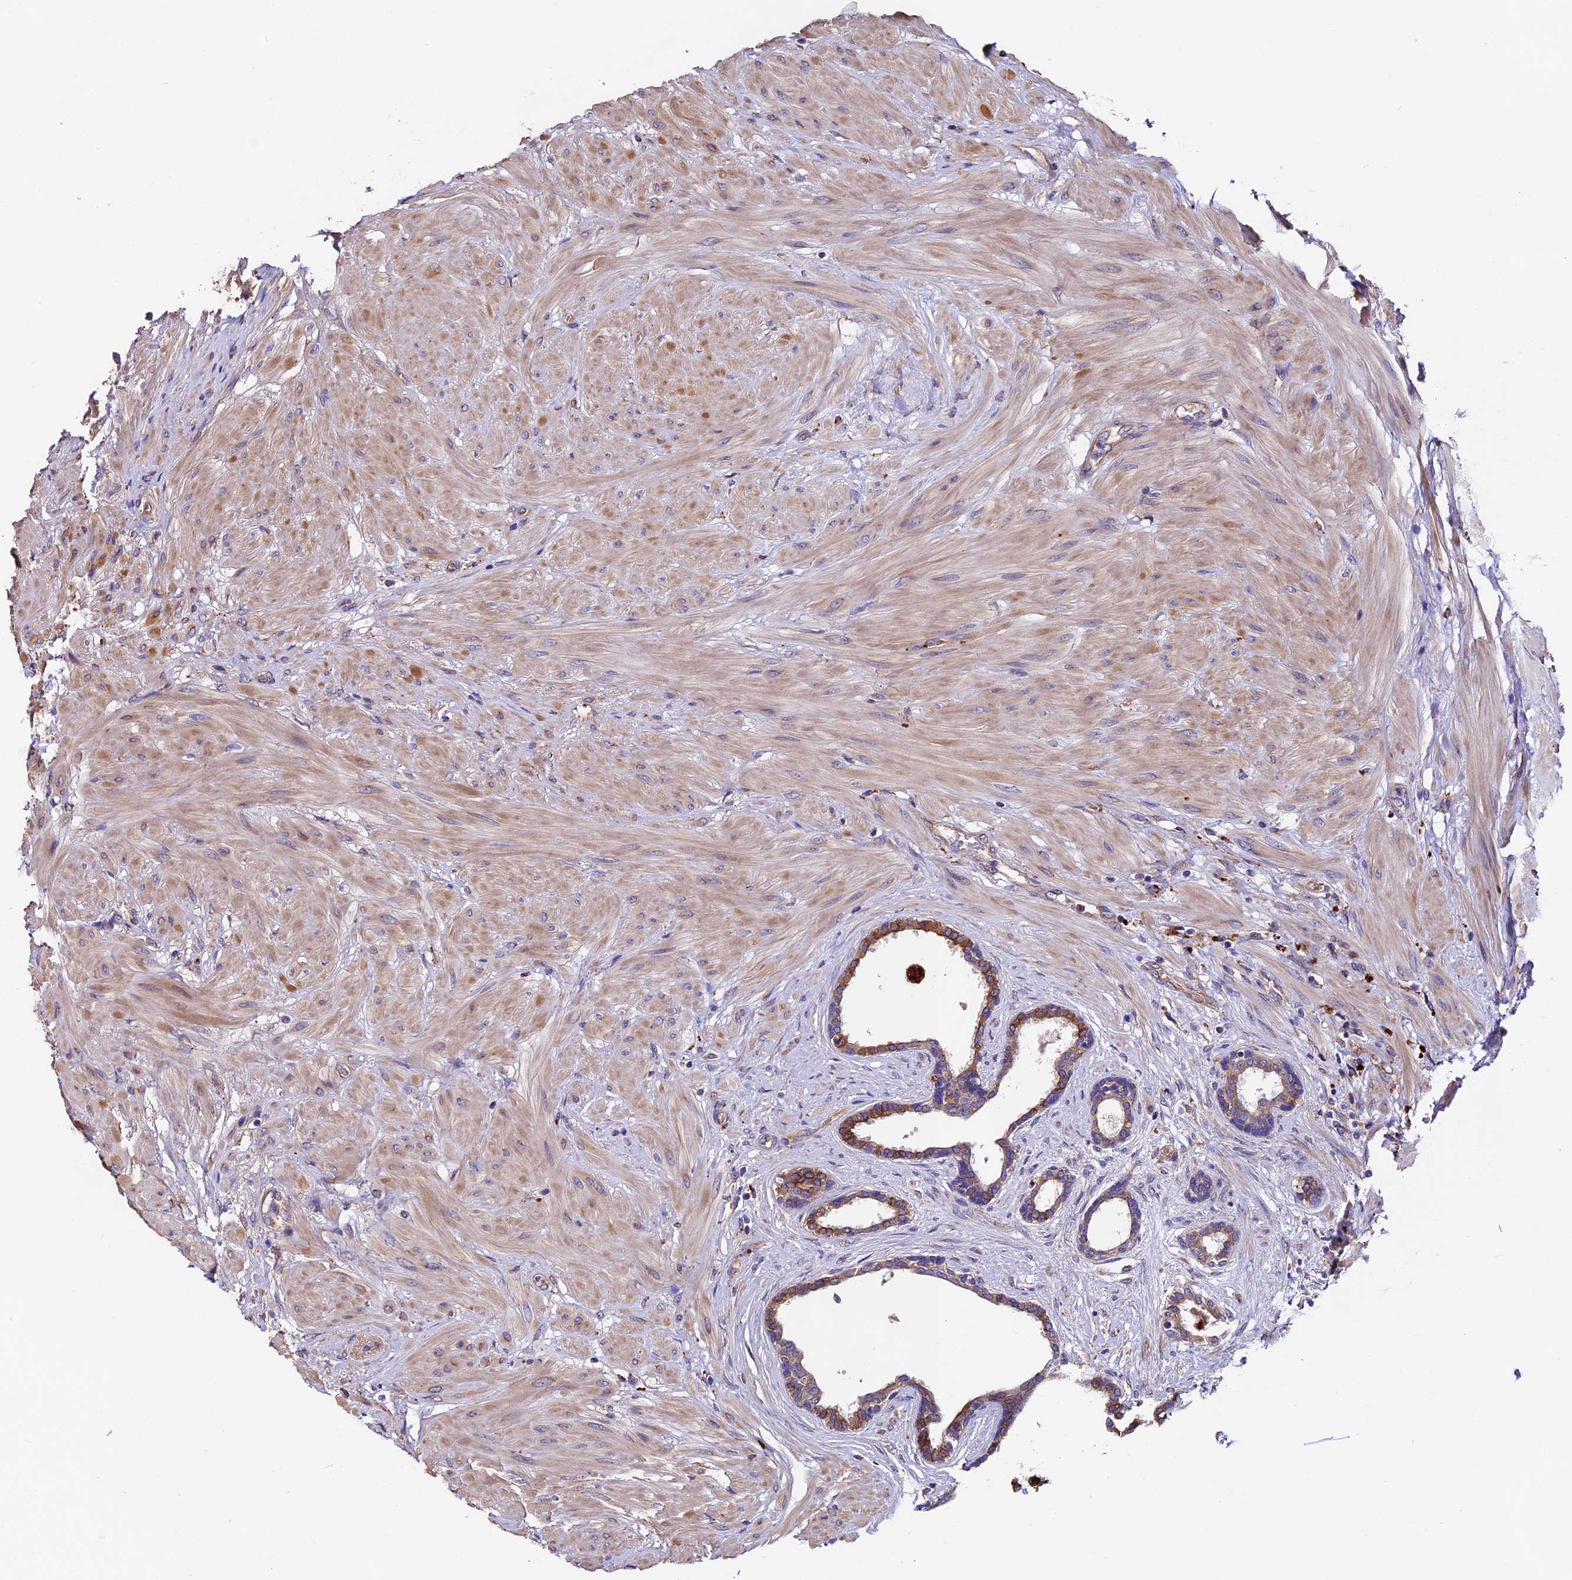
{"staining": {"intensity": "strong", "quantity": ">75%", "location": "cytoplasmic/membranous"}, "tissue": "prostate", "cell_type": "Glandular cells", "image_type": "normal", "snomed": [{"axis": "morphology", "description": "Normal tissue, NOS"}, {"axis": "topography", "description": "Prostate"}], "caption": "Immunohistochemical staining of benign human prostate reveals high levels of strong cytoplasmic/membranous expression in about >75% of glandular cells.", "gene": "CLN5", "patient": {"sex": "male", "age": 48}}